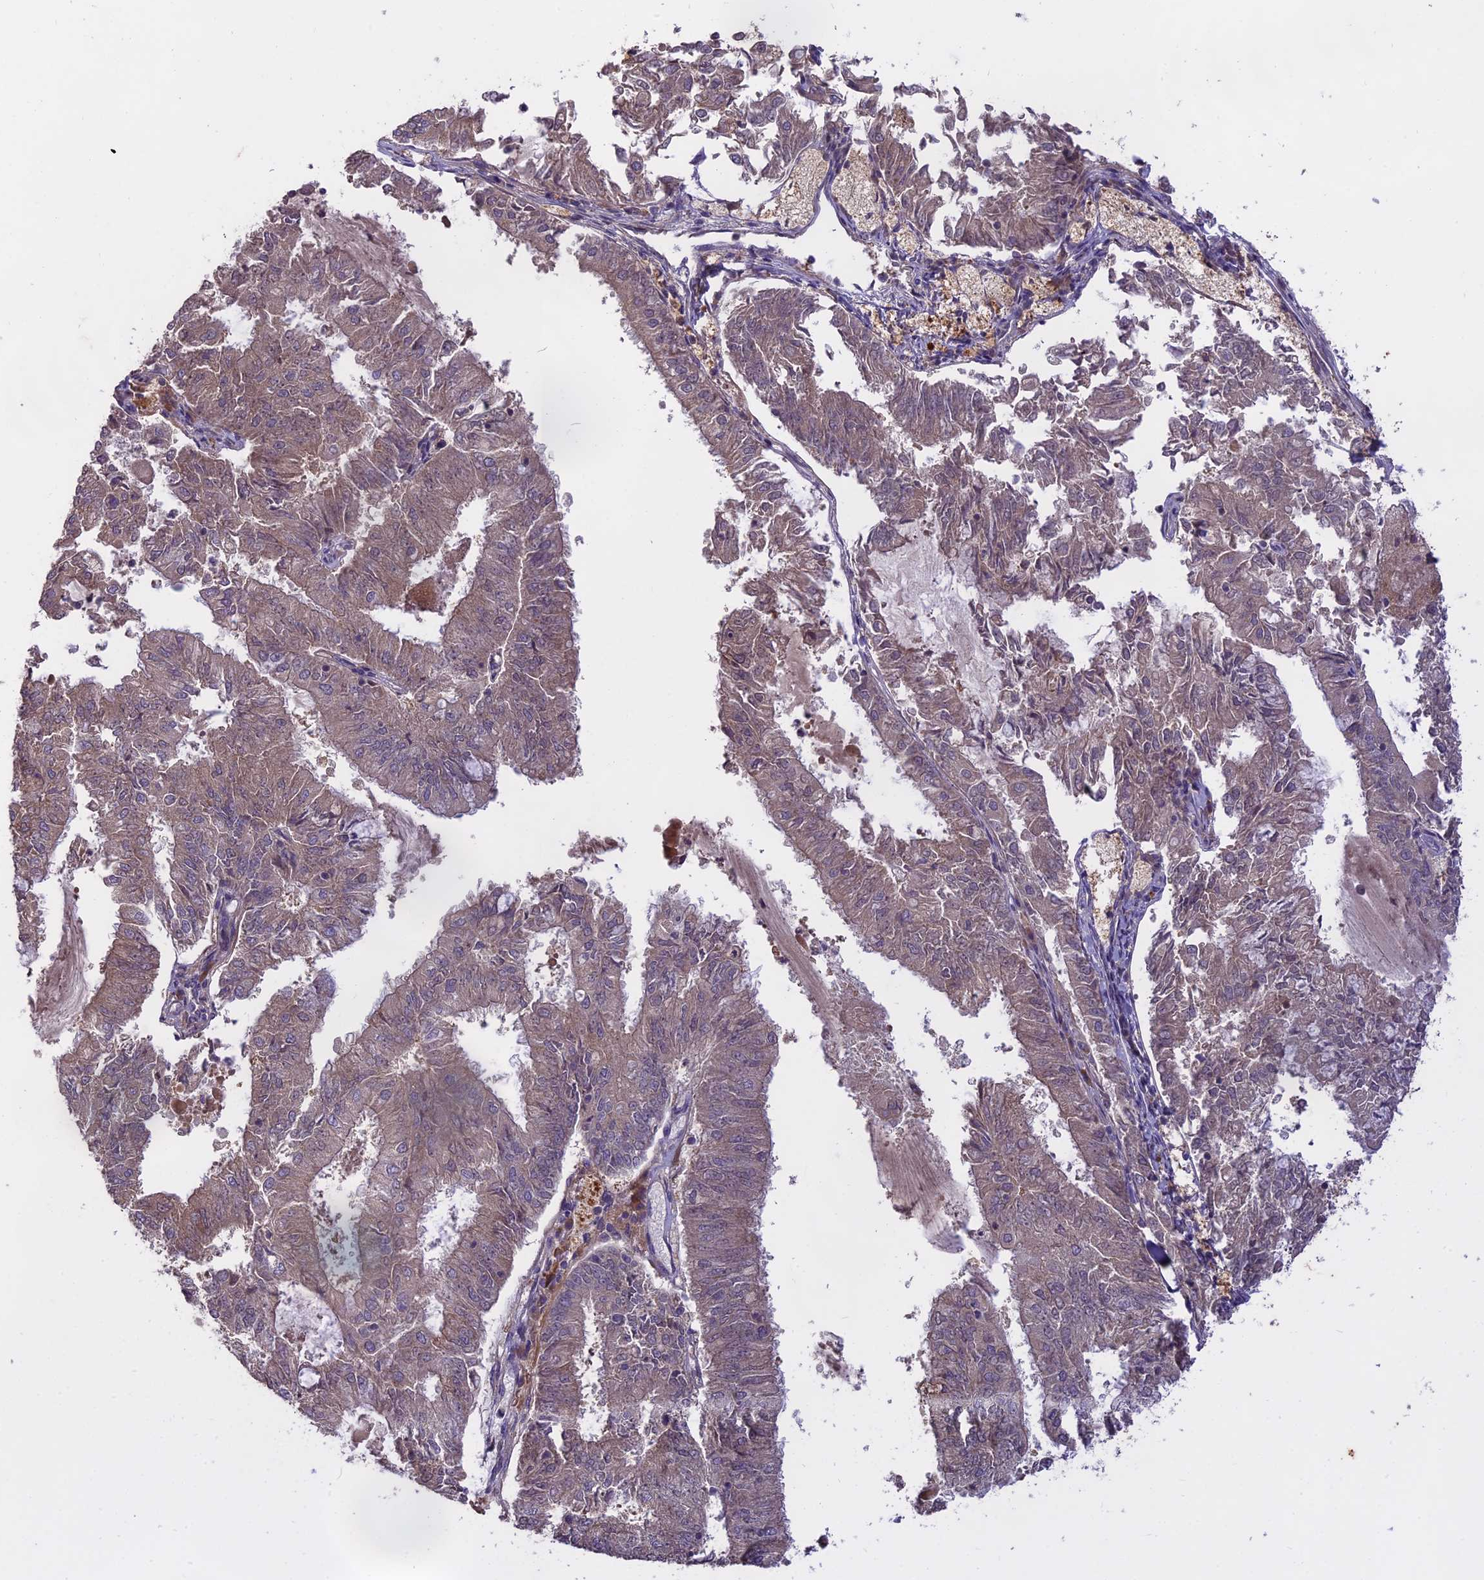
{"staining": {"intensity": "weak", "quantity": "25%-75%", "location": "cytoplasmic/membranous"}, "tissue": "endometrial cancer", "cell_type": "Tumor cells", "image_type": "cancer", "snomed": [{"axis": "morphology", "description": "Adenocarcinoma, NOS"}, {"axis": "topography", "description": "Endometrium"}], "caption": "Protein staining by immunohistochemistry (IHC) exhibits weak cytoplasmic/membranous positivity in approximately 25%-75% of tumor cells in endometrial adenocarcinoma.", "gene": "MEMO1", "patient": {"sex": "female", "age": 57}}